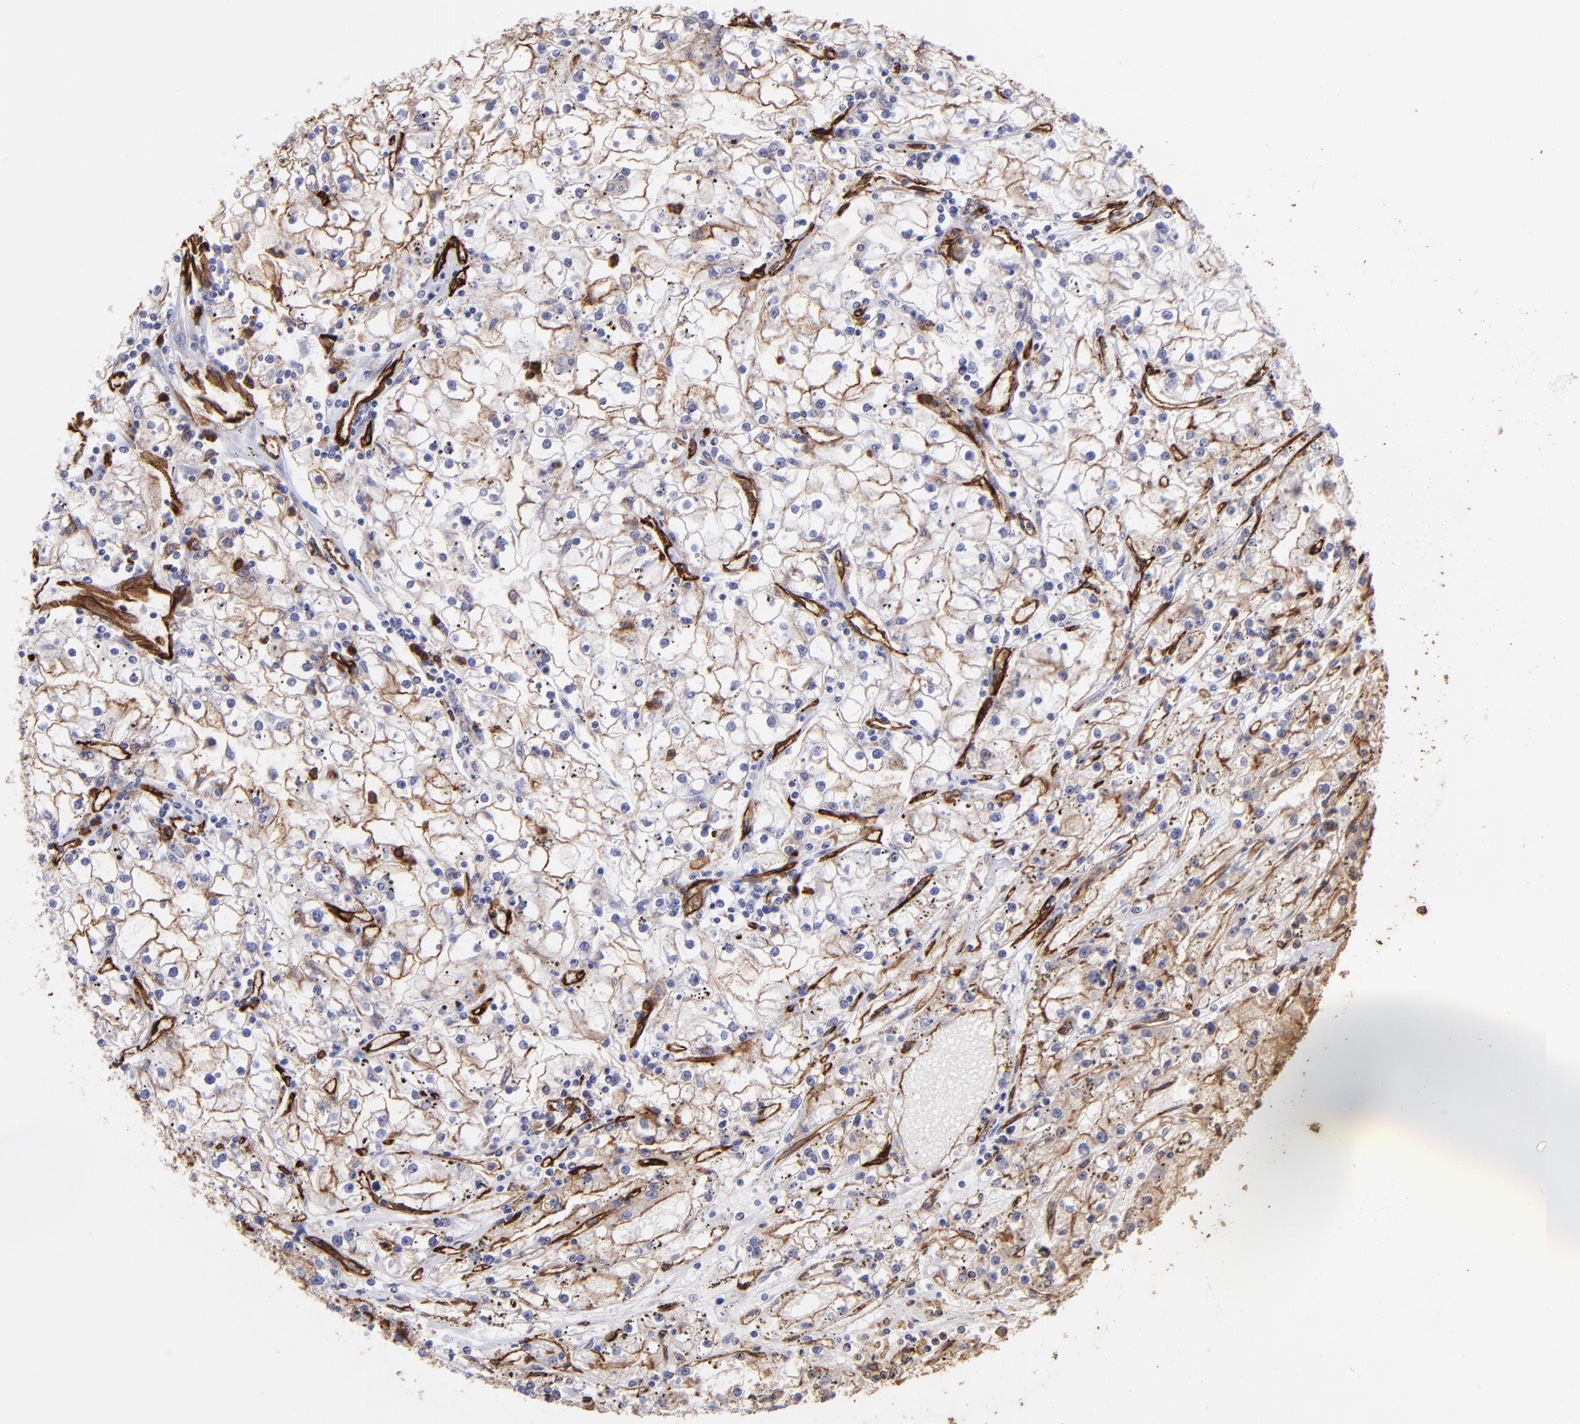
{"staining": {"intensity": "negative", "quantity": "none", "location": "none"}, "tissue": "renal cancer", "cell_type": "Tumor cells", "image_type": "cancer", "snomed": [{"axis": "morphology", "description": "Adenocarcinoma, NOS"}, {"axis": "topography", "description": "Kidney"}], "caption": "The micrograph demonstrates no significant expression in tumor cells of renal adenocarcinoma.", "gene": "DYSF", "patient": {"sex": "male", "age": 56}}